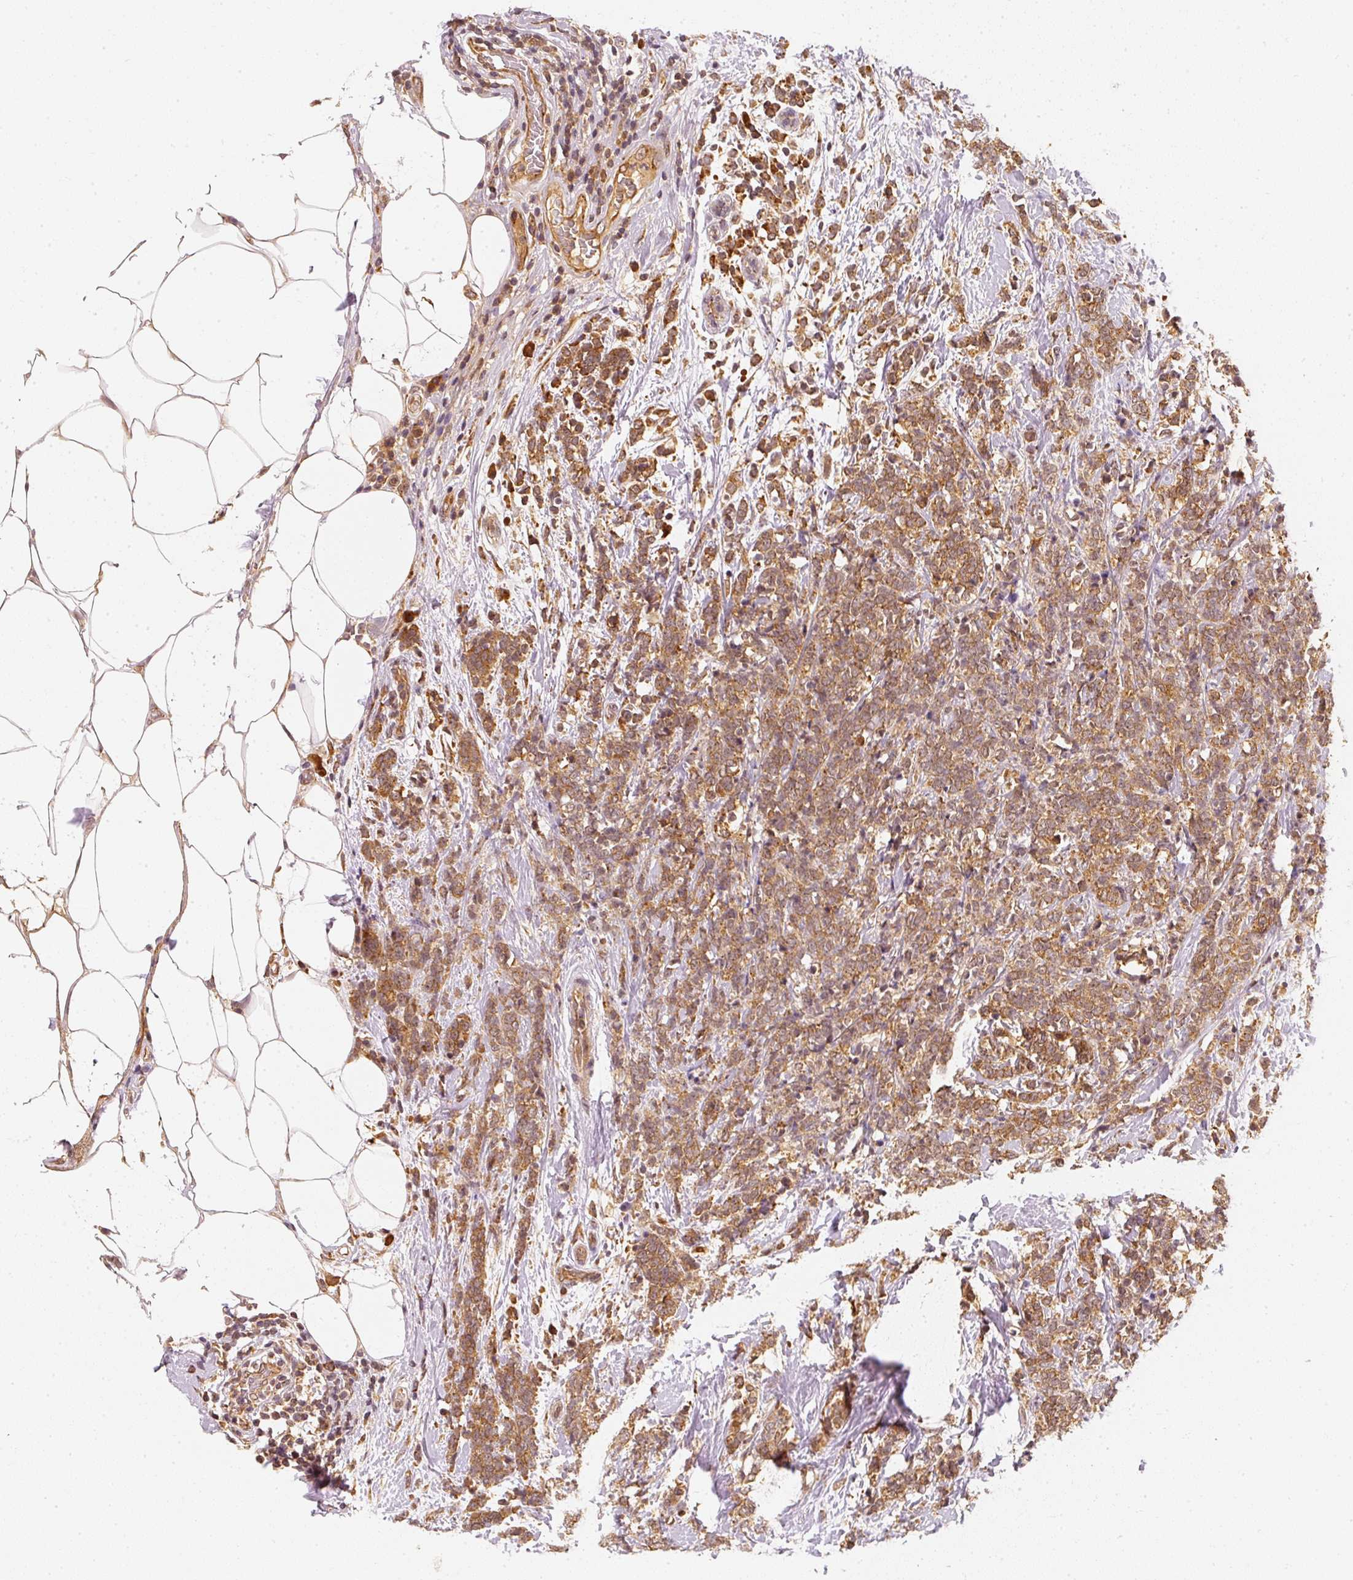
{"staining": {"intensity": "moderate", "quantity": ">75%", "location": "cytoplasmic/membranous"}, "tissue": "breast cancer", "cell_type": "Tumor cells", "image_type": "cancer", "snomed": [{"axis": "morphology", "description": "Lobular carcinoma"}, {"axis": "topography", "description": "Breast"}], "caption": "DAB (3,3'-diaminobenzidine) immunohistochemical staining of human breast lobular carcinoma demonstrates moderate cytoplasmic/membranous protein staining in about >75% of tumor cells.", "gene": "EEF1A2", "patient": {"sex": "female", "age": 58}}